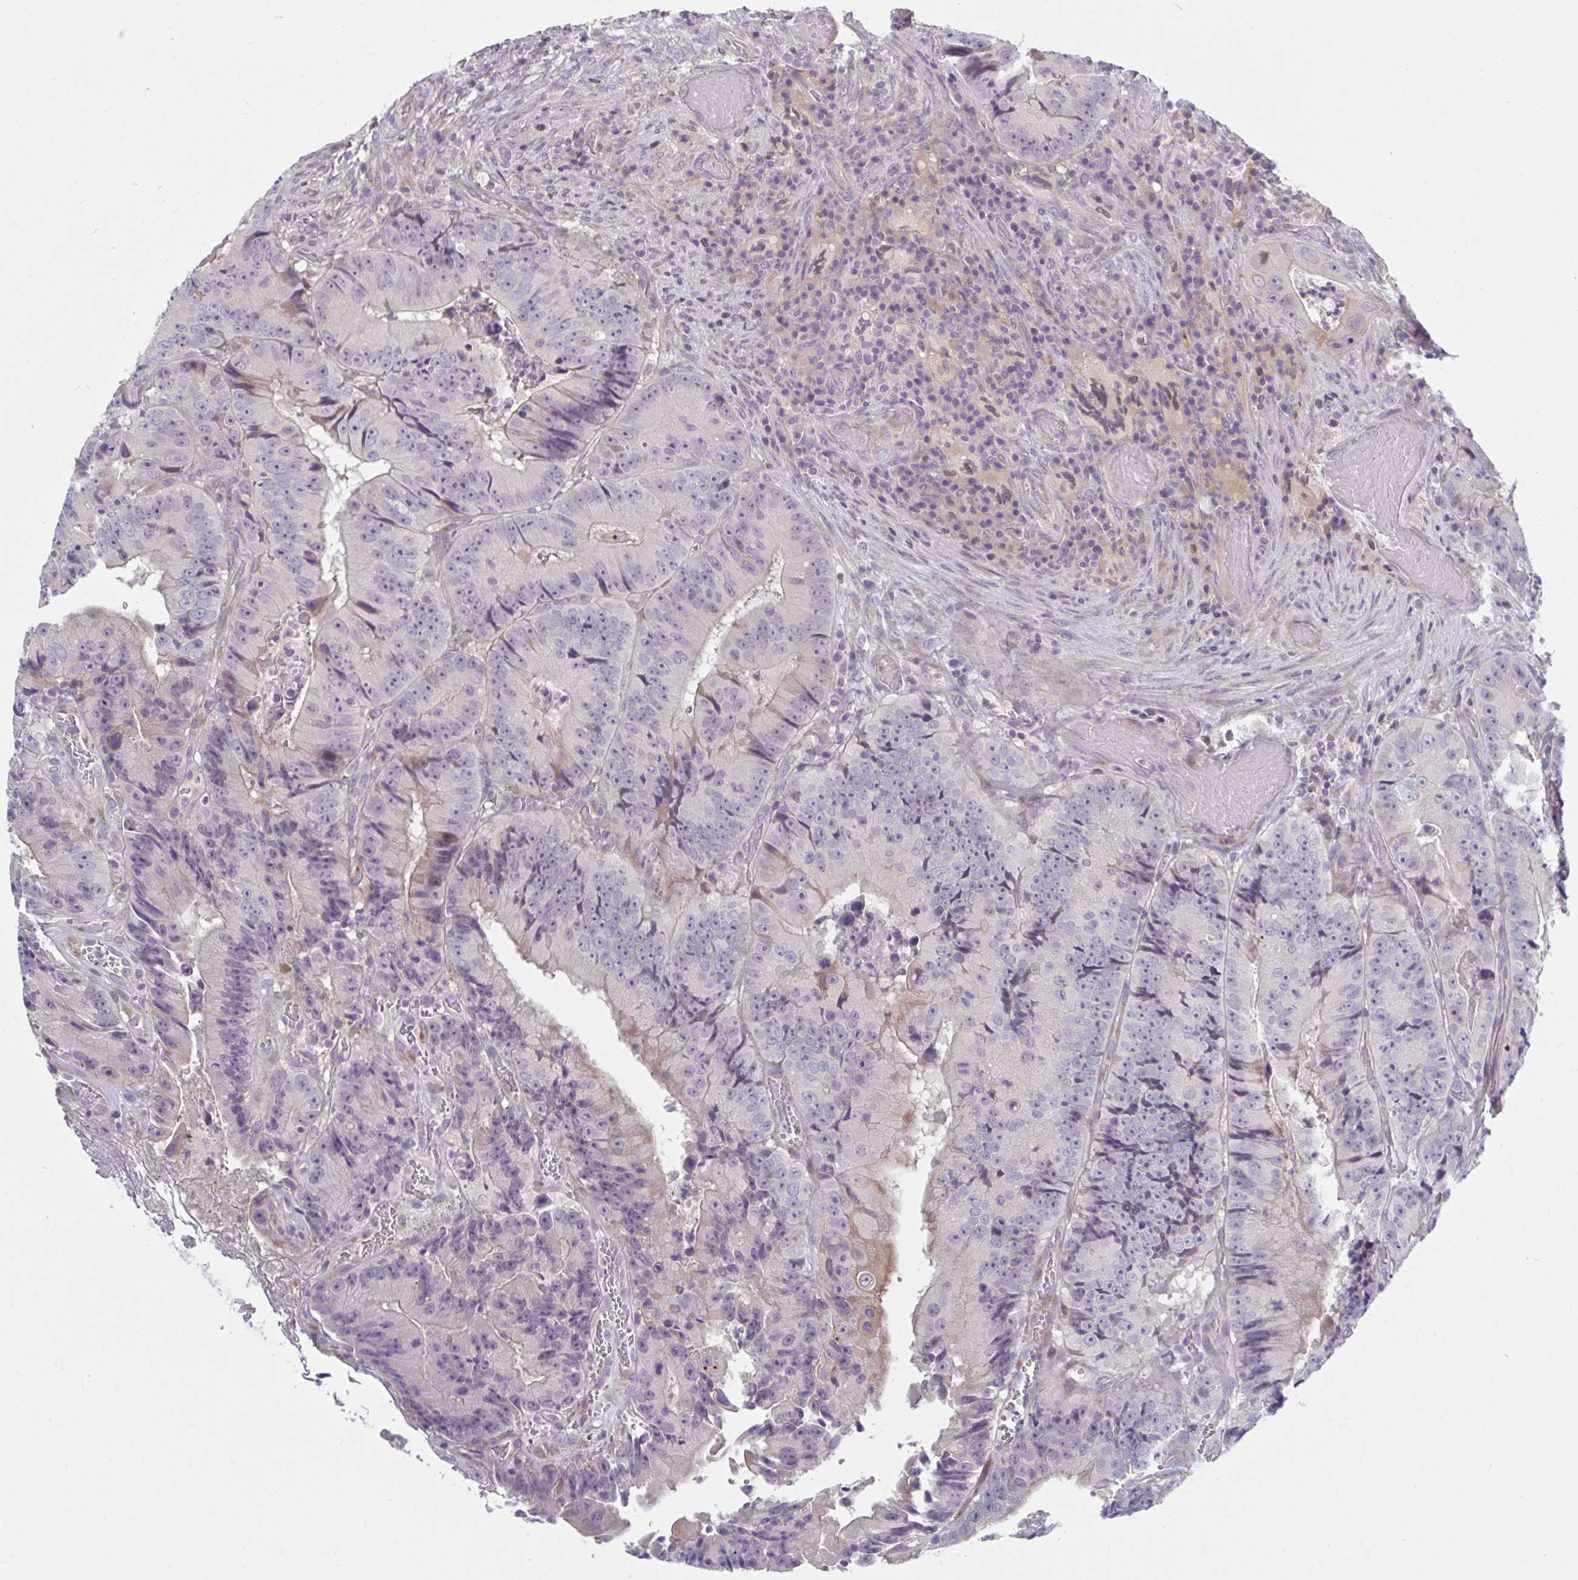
{"staining": {"intensity": "weak", "quantity": "<25%", "location": "cytoplasmic/membranous"}, "tissue": "colorectal cancer", "cell_type": "Tumor cells", "image_type": "cancer", "snomed": [{"axis": "morphology", "description": "Adenocarcinoma, NOS"}, {"axis": "topography", "description": "Colon"}], "caption": "A high-resolution photomicrograph shows immunohistochemistry staining of adenocarcinoma (colorectal), which reveals no significant positivity in tumor cells. (Immunohistochemistry, brightfield microscopy, high magnification).", "gene": "CHST3", "patient": {"sex": "female", "age": 86}}